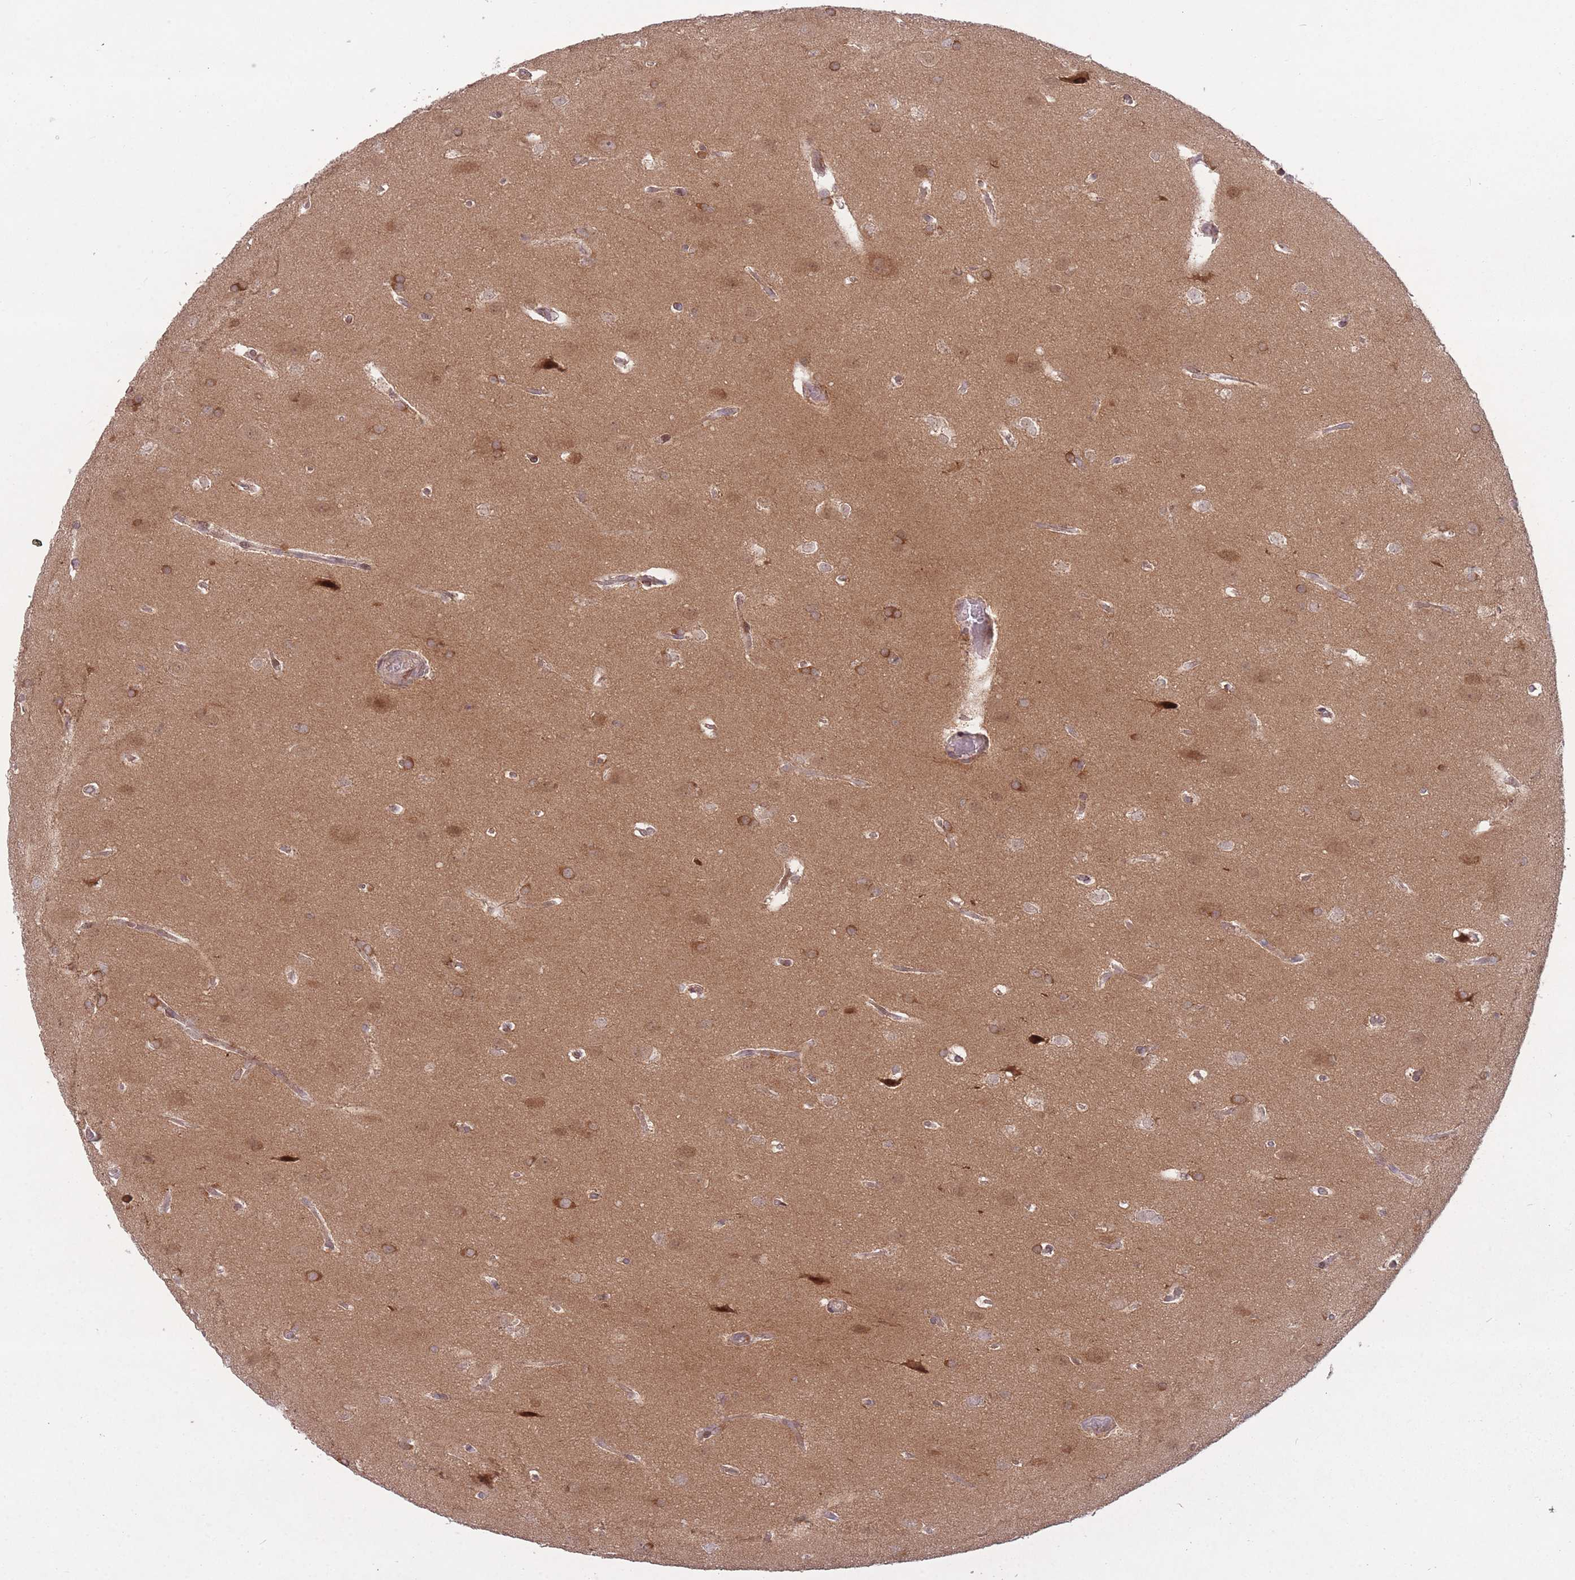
{"staining": {"intensity": "moderate", "quantity": ">75%", "location": "cytoplasmic/membranous"}, "tissue": "glioma", "cell_type": "Tumor cells", "image_type": "cancer", "snomed": [{"axis": "morphology", "description": "Glioma, malignant, Low grade"}, {"axis": "topography", "description": "Brain"}], "caption": "Immunohistochemistry (IHC) staining of malignant glioma (low-grade), which demonstrates medium levels of moderate cytoplasmic/membranous positivity in approximately >75% of tumor cells indicating moderate cytoplasmic/membranous protein positivity. The staining was performed using DAB (3,3'-diaminobenzidine) (brown) for protein detection and nuclei were counterstained in hematoxylin (blue).", "gene": "DPYSL4", "patient": {"sex": "female", "age": 32}}